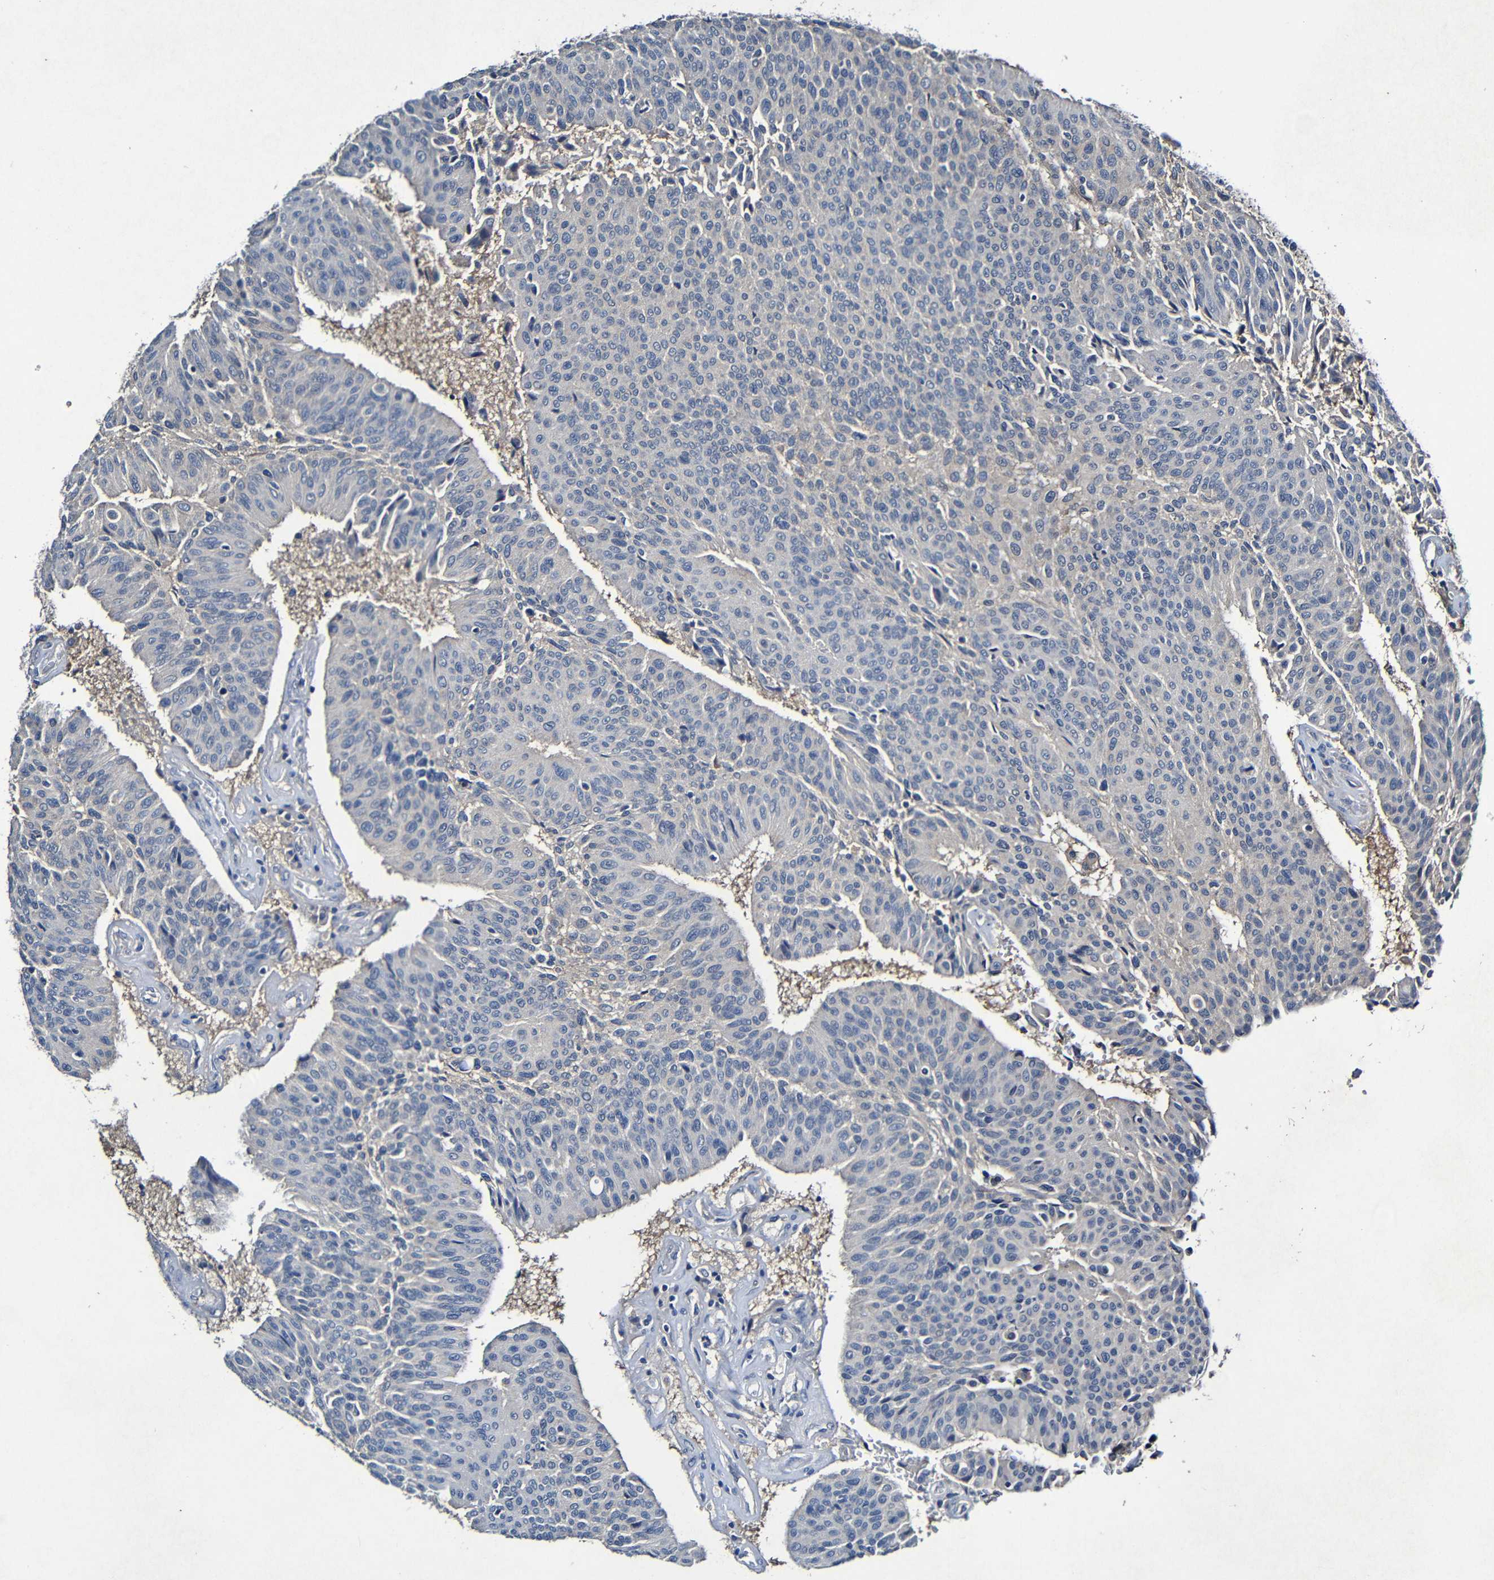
{"staining": {"intensity": "weak", "quantity": "<25%", "location": "cytoplasmic/membranous"}, "tissue": "urothelial cancer", "cell_type": "Tumor cells", "image_type": "cancer", "snomed": [{"axis": "morphology", "description": "Urothelial carcinoma, High grade"}, {"axis": "topography", "description": "Urinary bladder"}], "caption": "Micrograph shows no protein expression in tumor cells of urothelial cancer tissue.", "gene": "LRRC70", "patient": {"sex": "male", "age": 66}}